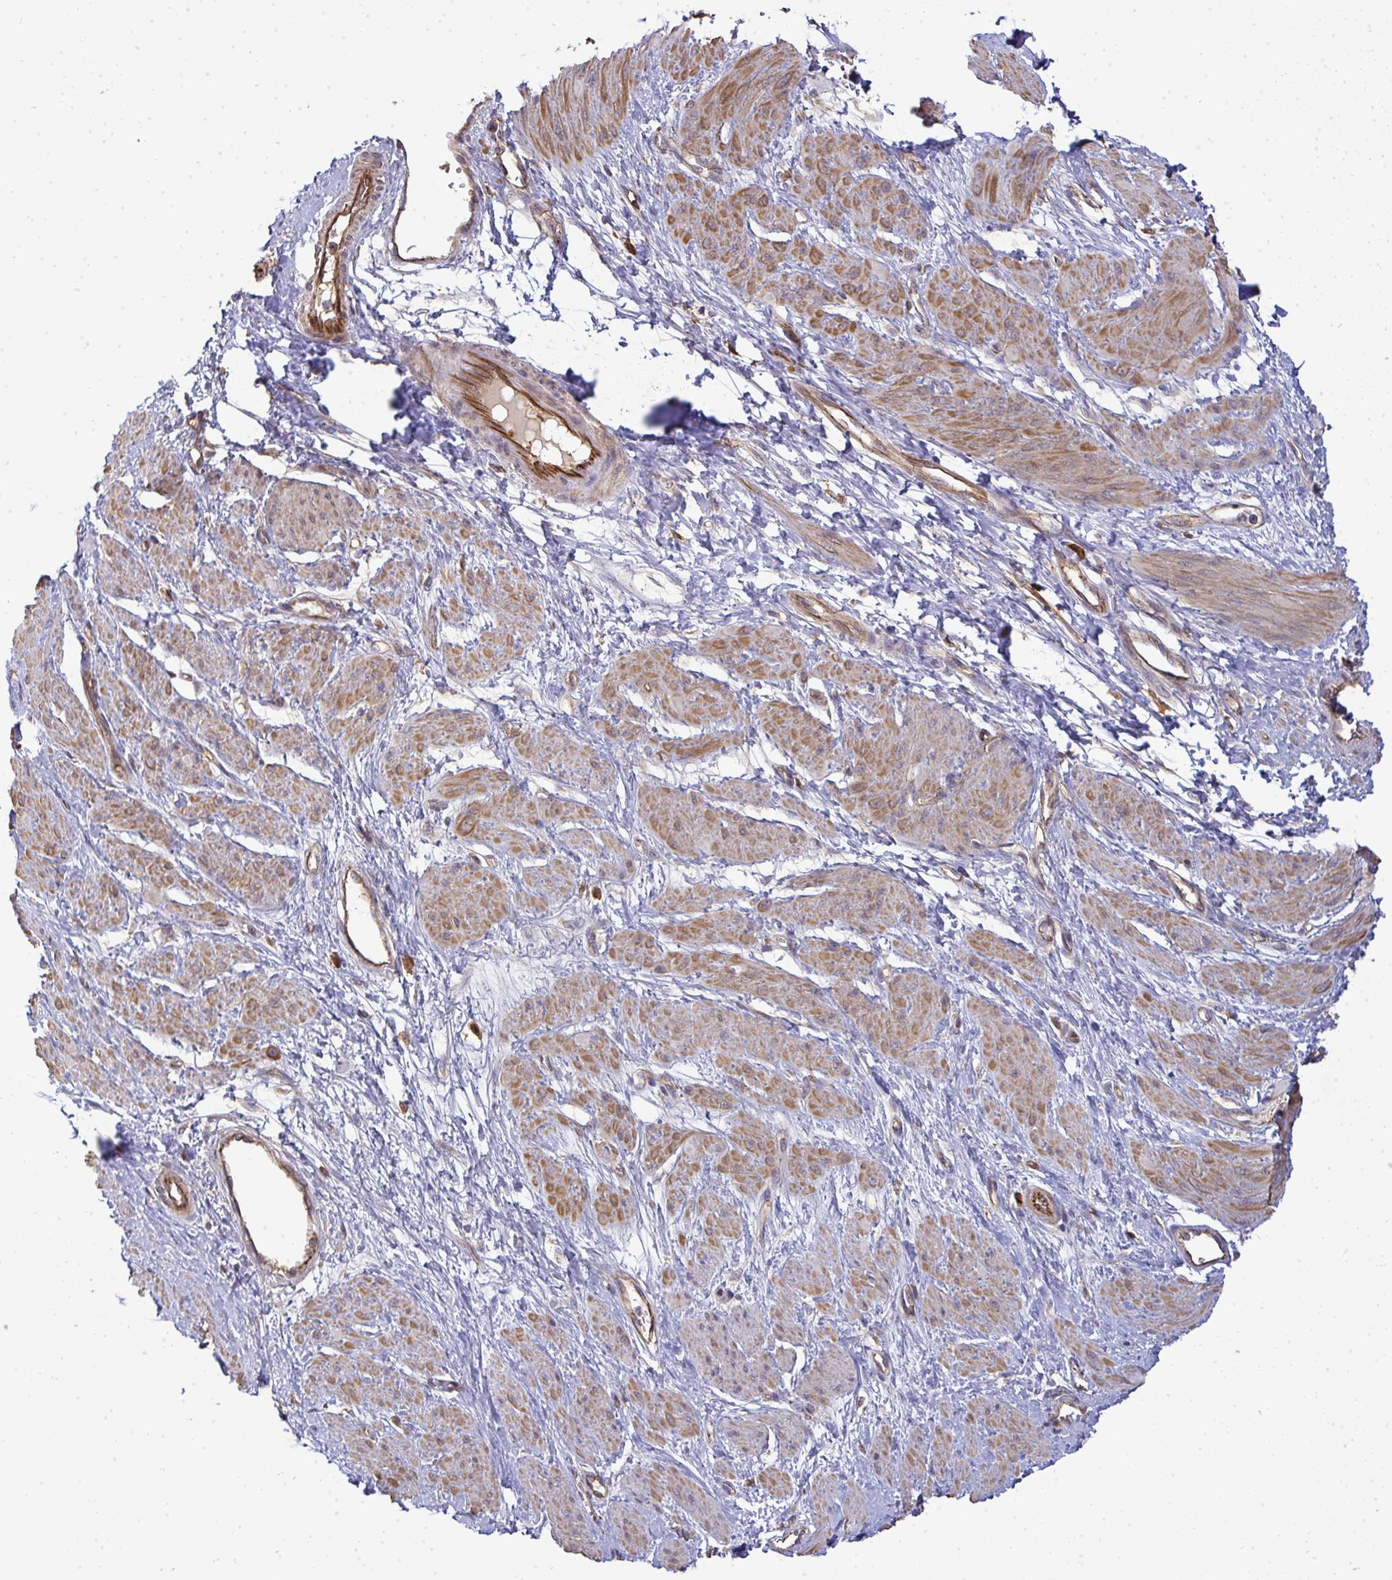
{"staining": {"intensity": "weak", "quantity": ">75%", "location": "cytoplasmic/membranous"}, "tissue": "smooth muscle", "cell_type": "Smooth muscle cells", "image_type": "normal", "snomed": [{"axis": "morphology", "description": "Normal tissue, NOS"}, {"axis": "topography", "description": "Smooth muscle"}, {"axis": "topography", "description": "Uterus"}], "caption": "This is a micrograph of IHC staining of unremarkable smooth muscle, which shows weak staining in the cytoplasmic/membranous of smooth muscle cells.", "gene": "B4GALT6", "patient": {"sex": "female", "age": 39}}